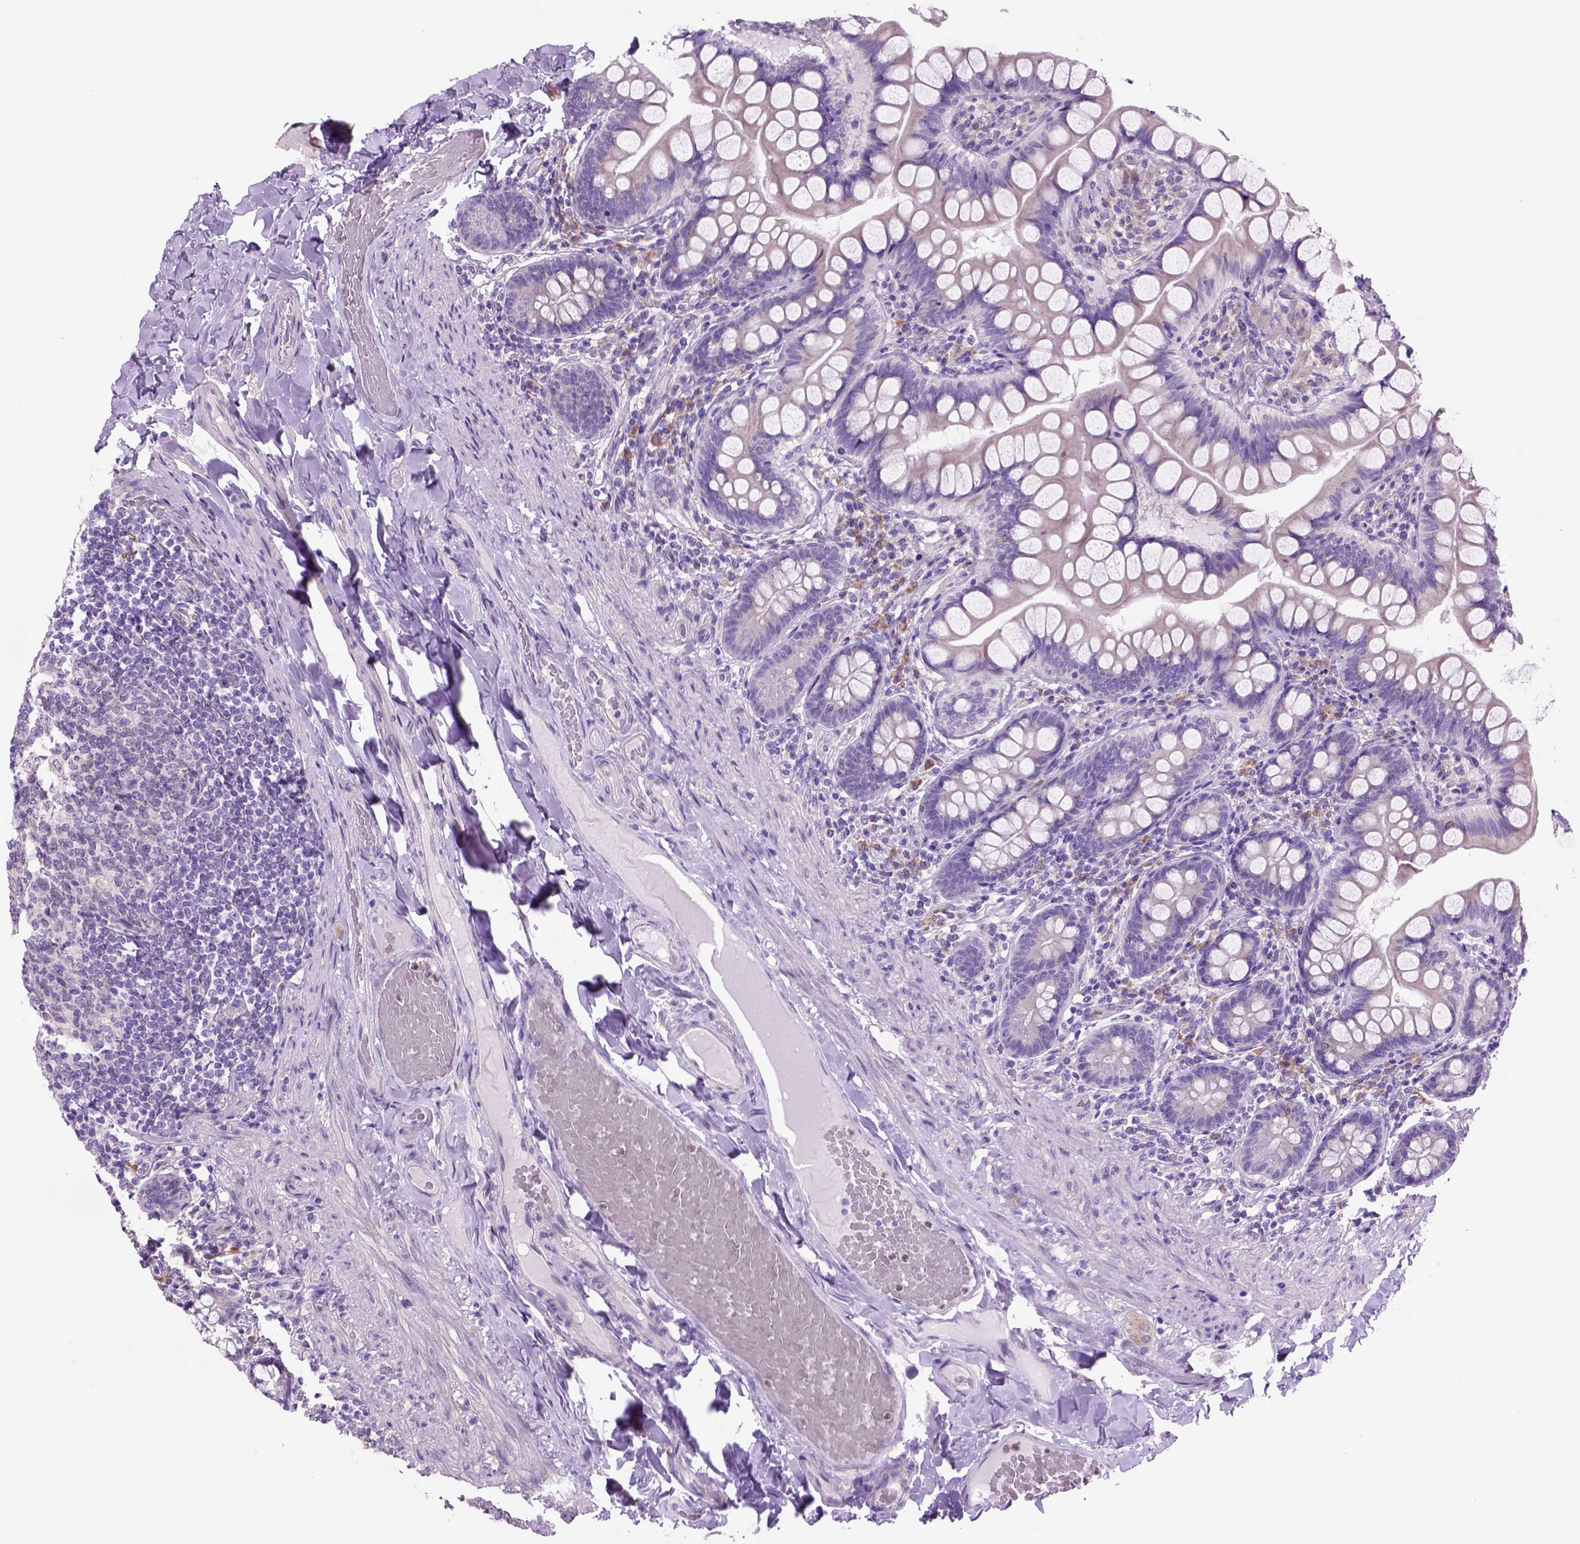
{"staining": {"intensity": "negative", "quantity": "none", "location": "none"}, "tissue": "small intestine", "cell_type": "Glandular cells", "image_type": "normal", "snomed": [{"axis": "morphology", "description": "Normal tissue, NOS"}, {"axis": "topography", "description": "Small intestine"}], "caption": "Immunohistochemical staining of benign human small intestine reveals no significant expression in glandular cells.", "gene": "PIAS3", "patient": {"sex": "male", "age": 70}}